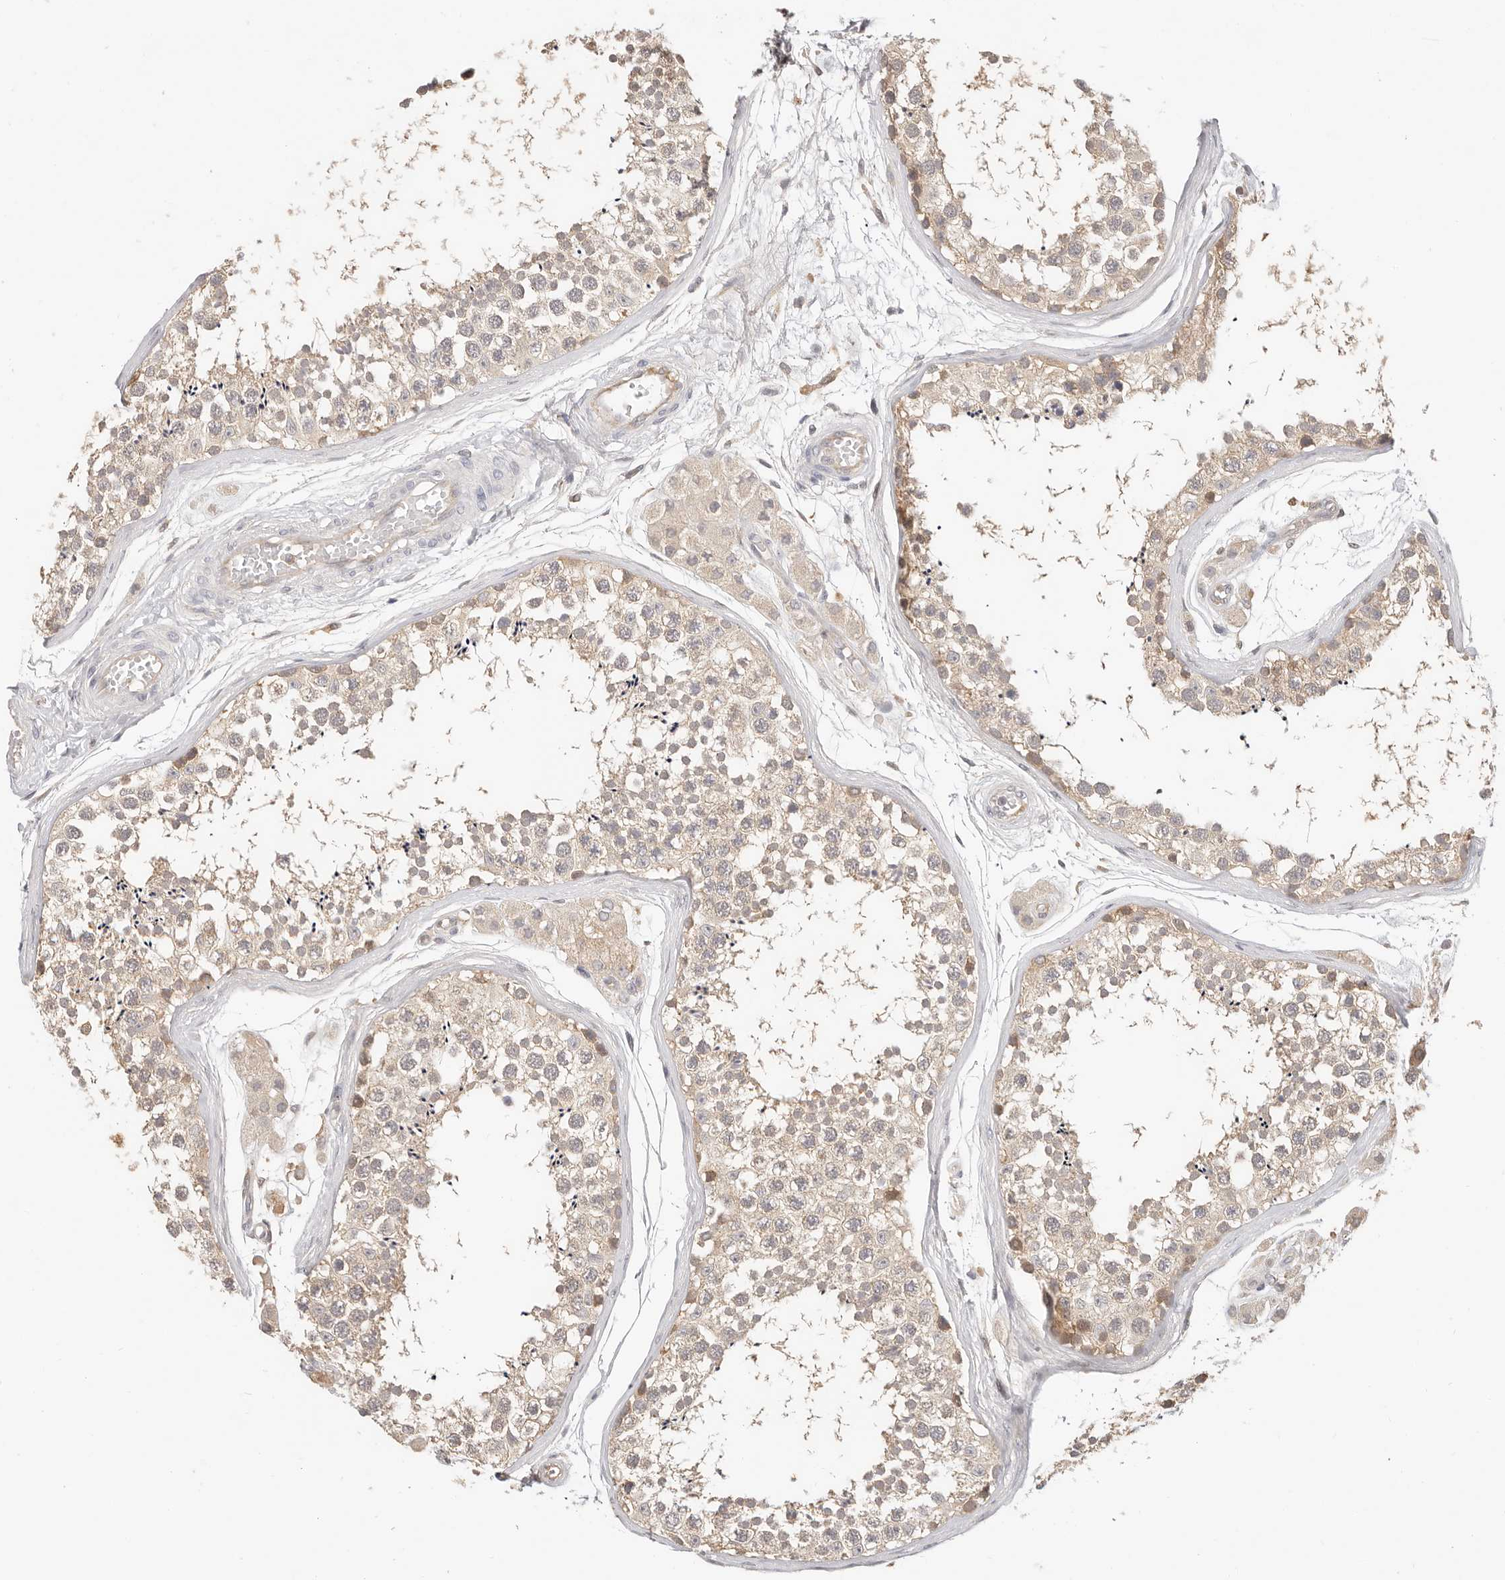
{"staining": {"intensity": "weak", "quantity": "25%-75%", "location": "cytoplasmic/membranous"}, "tissue": "testis", "cell_type": "Cells in seminiferous ducts", "image_type": "normal", "snomed": [{"axis": "morphology", "description": "Normal tissue, NOS"}, {"axis": "topography", "description": "Testis"}], "caption": "Immunohistochemical staining of normal human testis demonstrates 25%-75% levels of weak cytoplasmic/membranous protein positivity in approximately 25%-75% of cells in seminiferous ducts. (IHC, brightfield microscopy, high magnification).", "gene": "DTNBP1", "patient": {"sex": "male", "age": 56}}